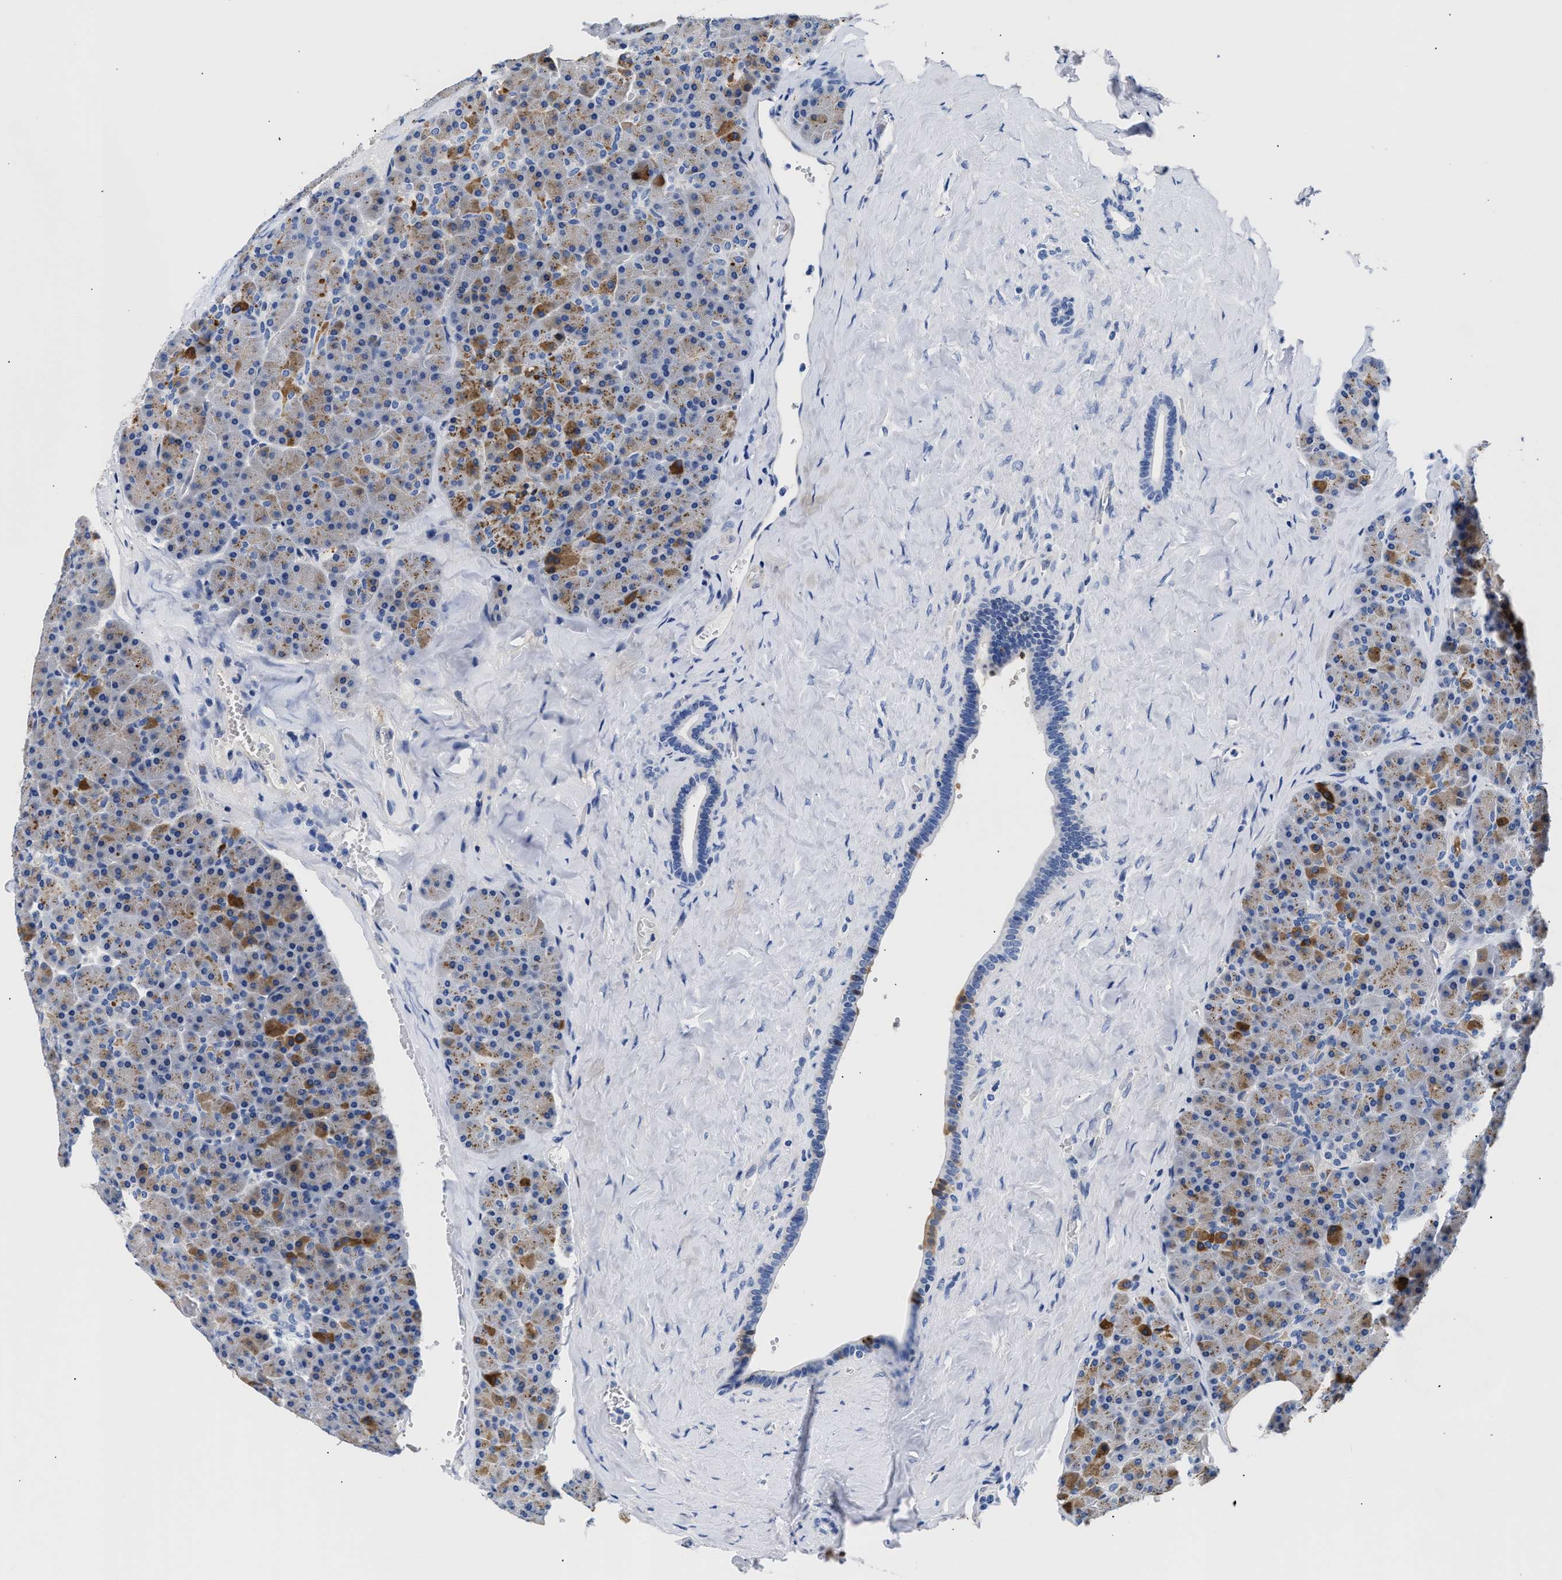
{"staining": {"intensity": "moderate", "quantity": "25%-75%", "location": "cytoplasmic/membranous"}, "tissue": "pancreas", "cell_type": "Exocrine glandular cells", "image_type": "normal", "snomed": [{"axis": "morphology", "description": "Normal tissue, NOS"}, {"axis": "morphology", "description": "Carcinoid, malignant, NOS"}, {"axis": "topography", "description": "Pancreas"}], "caption": "About 25%-75% of exocrine glandular cells in normal human pancreas reveal moderate cytoplasmic/membranous protein expression as visualized by brown immunohistochemical staining.", "gene": "TRIM29", "patient": {"sex": "female", "age": 35}}